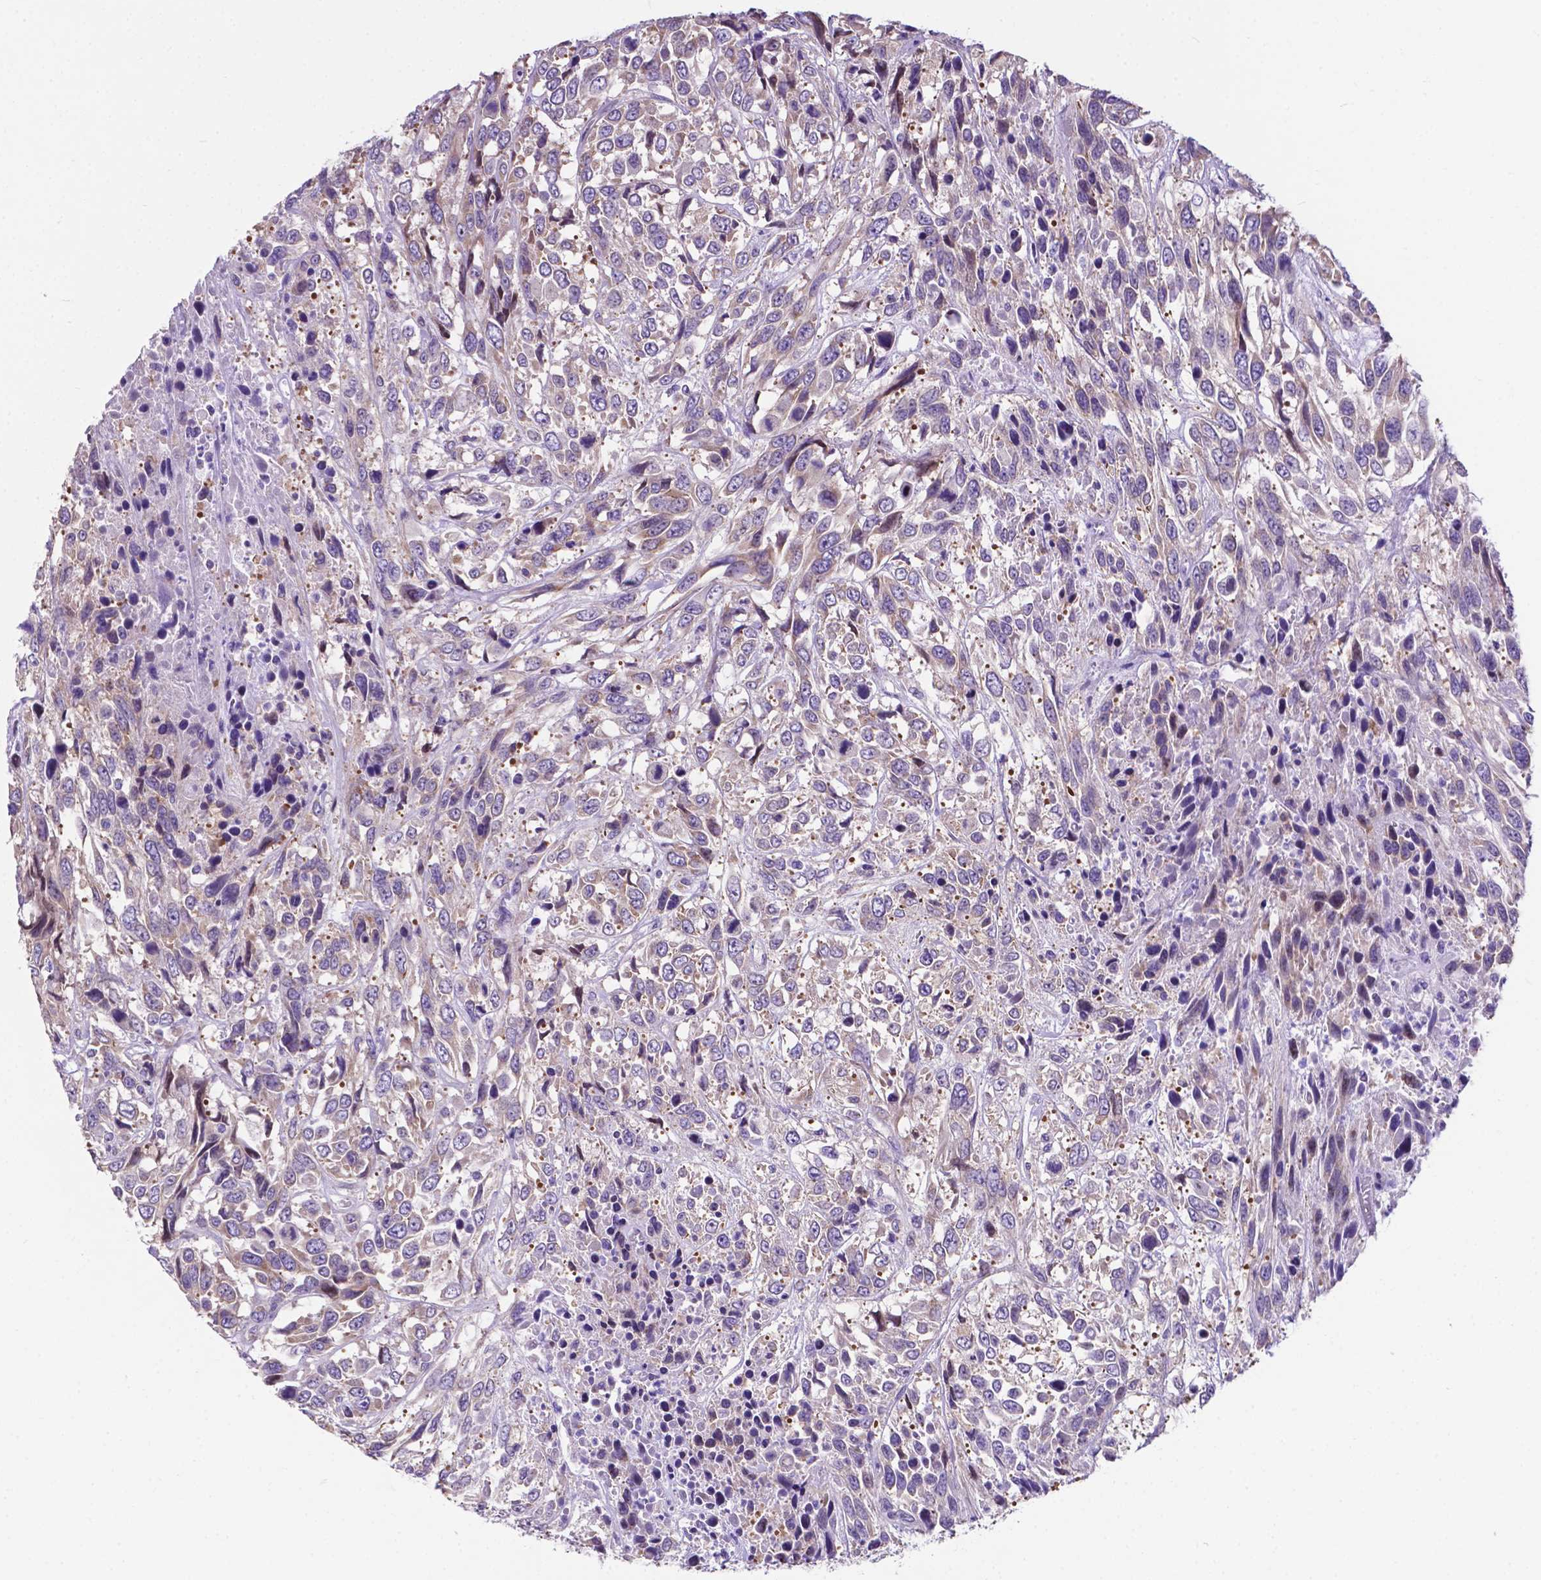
{"staining": {"intensity": "moderate", "quantity": ">75%", "location": "cytoplasmic/membranous"}, "tissue": "urothelial cancer", "cell_type": "Tumor cells", "image_type": "cancer", "snomed": [{"axis": "morphology", "description": "Urothelial carcinoma, High grade"}, {"axis": "topography", "description": "Urinary bladder"}], "caption": "Moderate cytoplasmic/membranous expression for a protein is appreciated in about >75% of tumor cells of urothelial cancer using immunohistochemistry (IHC).", "gene": "RPL6", "patient": {"sex": "female", "age": 70}}